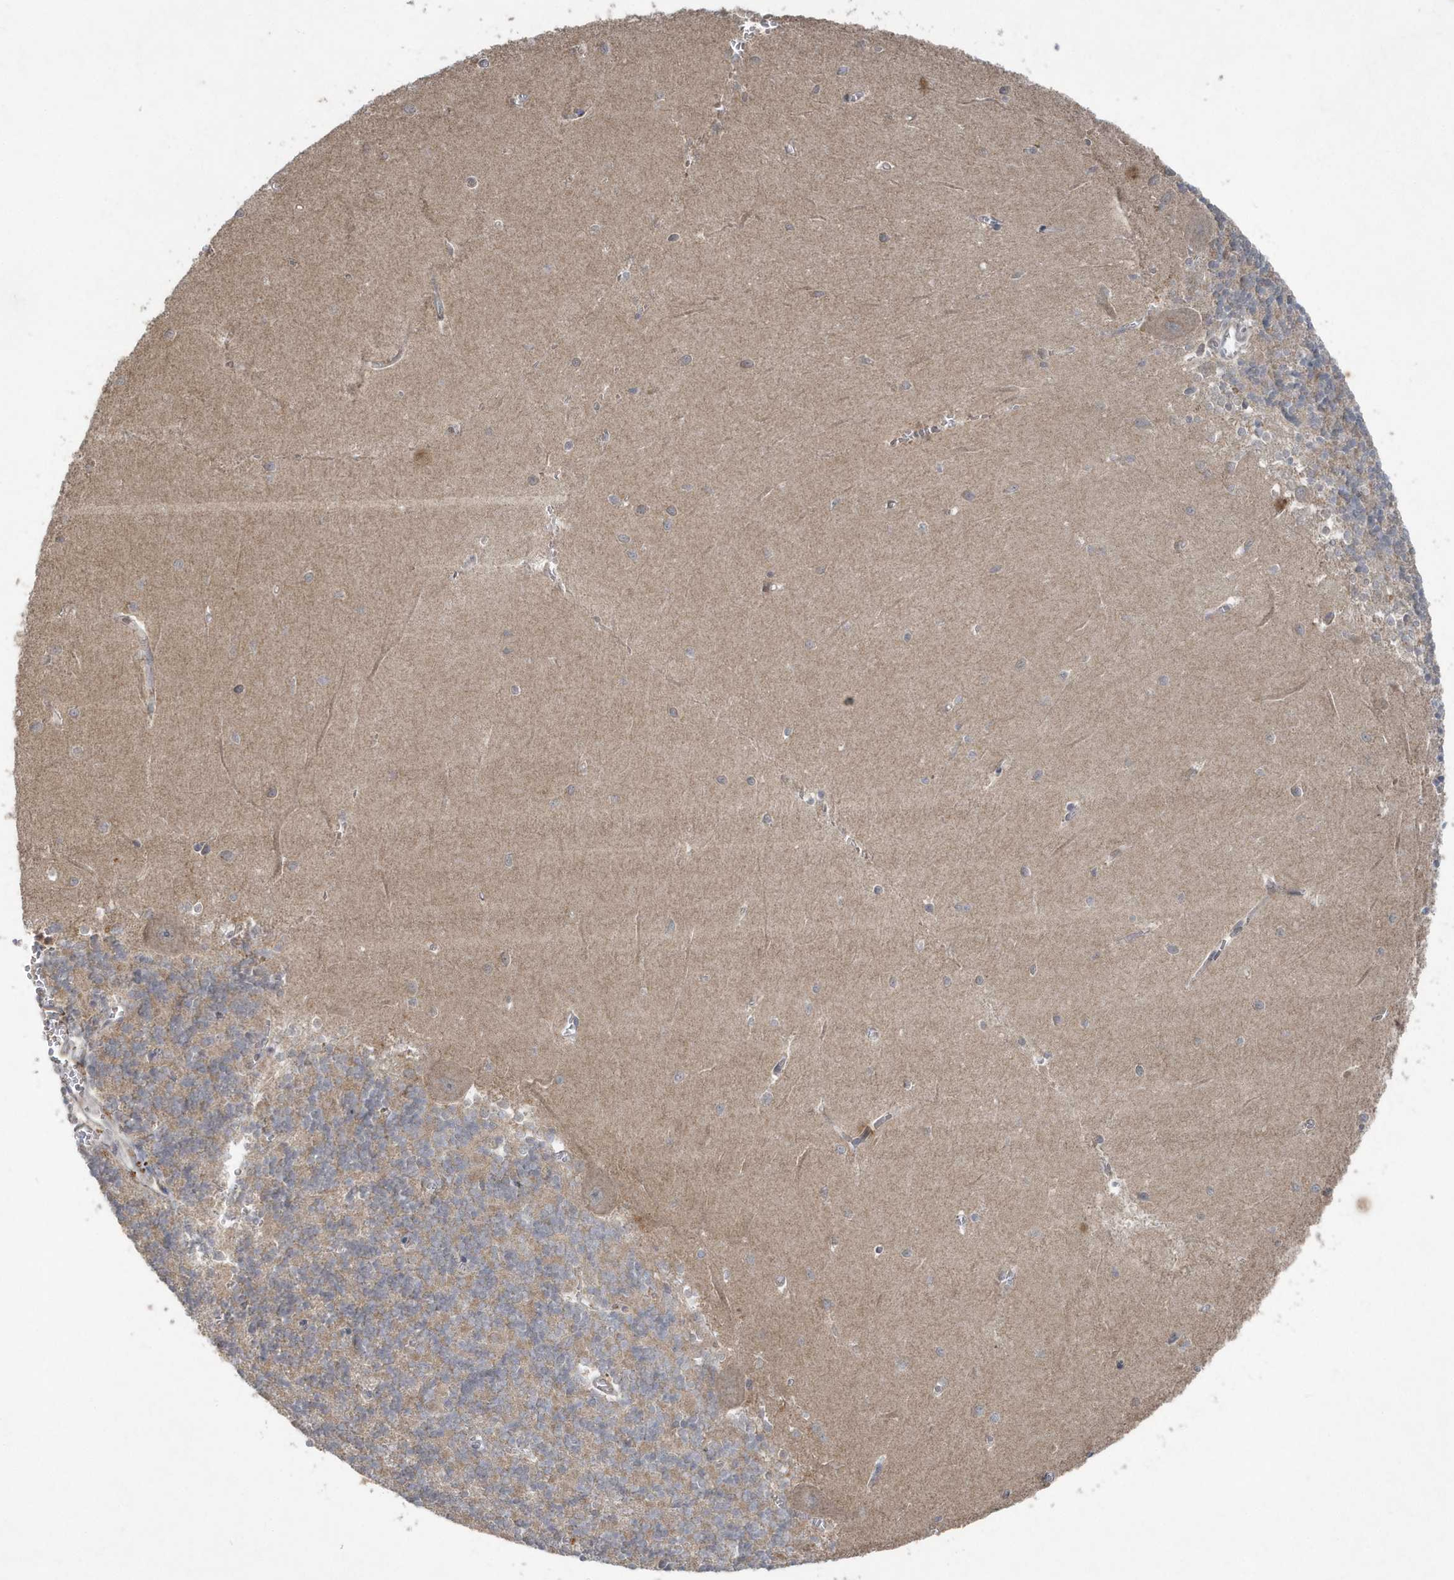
{"staining": {"intensity": "negative", "quantity": "none", "location": "none"}, "tissue": "cerebellum", "cell_type": "Cells in granular layer", "image_type": "normal", "snomed": [{"axis": "morphology", "description": "Normal tissue, NOS"}, {"axis": "topography", "description": "Cerebellum"}], "caption": "This photomicrograph is of unremarkable cerebellum stained with IHC to label a protein in brown with the nuclei are counter-stained blue. There is no expression in cells in granular layer.", "gene": "C1RL", "patient": {"sex": "male", "age": 37}}